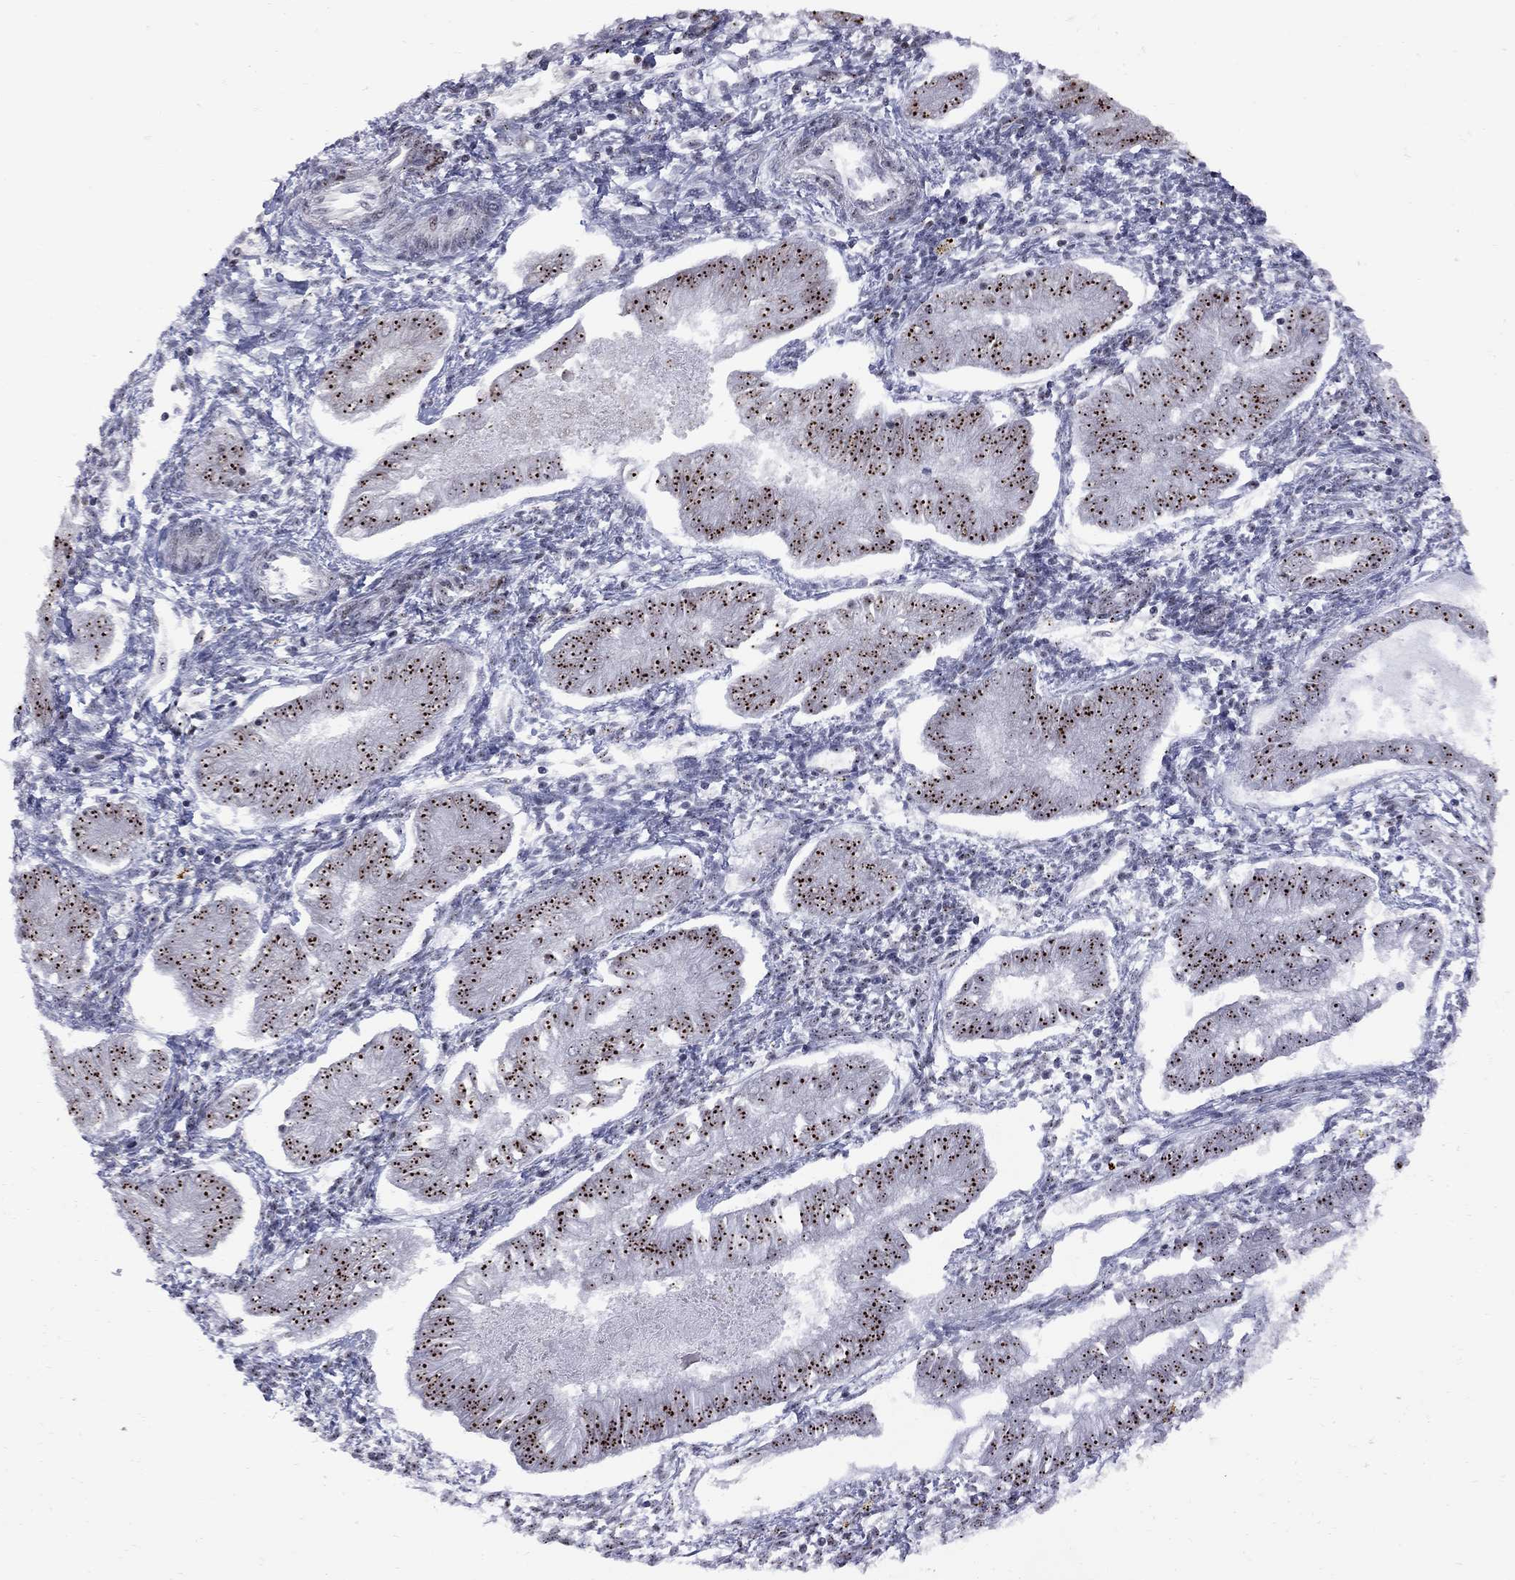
{"staining": {"intensity": "strong", "quantity": "25%-75%", "location": "nuclear"}, "tissue": "endometrial cancer", "cell_type": "Tumor cells", "image_type": "cancer", "snomed": [{"axis": "morphology", "description": "Adenocarcinoma, NOS"}, {"axis": "topography", "description": "Endometrium"}], "caption": "This is a histology image of IHC staining of adenocarcinoma (endometrial), which shows strong positivity in the nuclear of tumor cells.", "gene": "DHX33", "patient": {"sex": "female", "age": 53}}